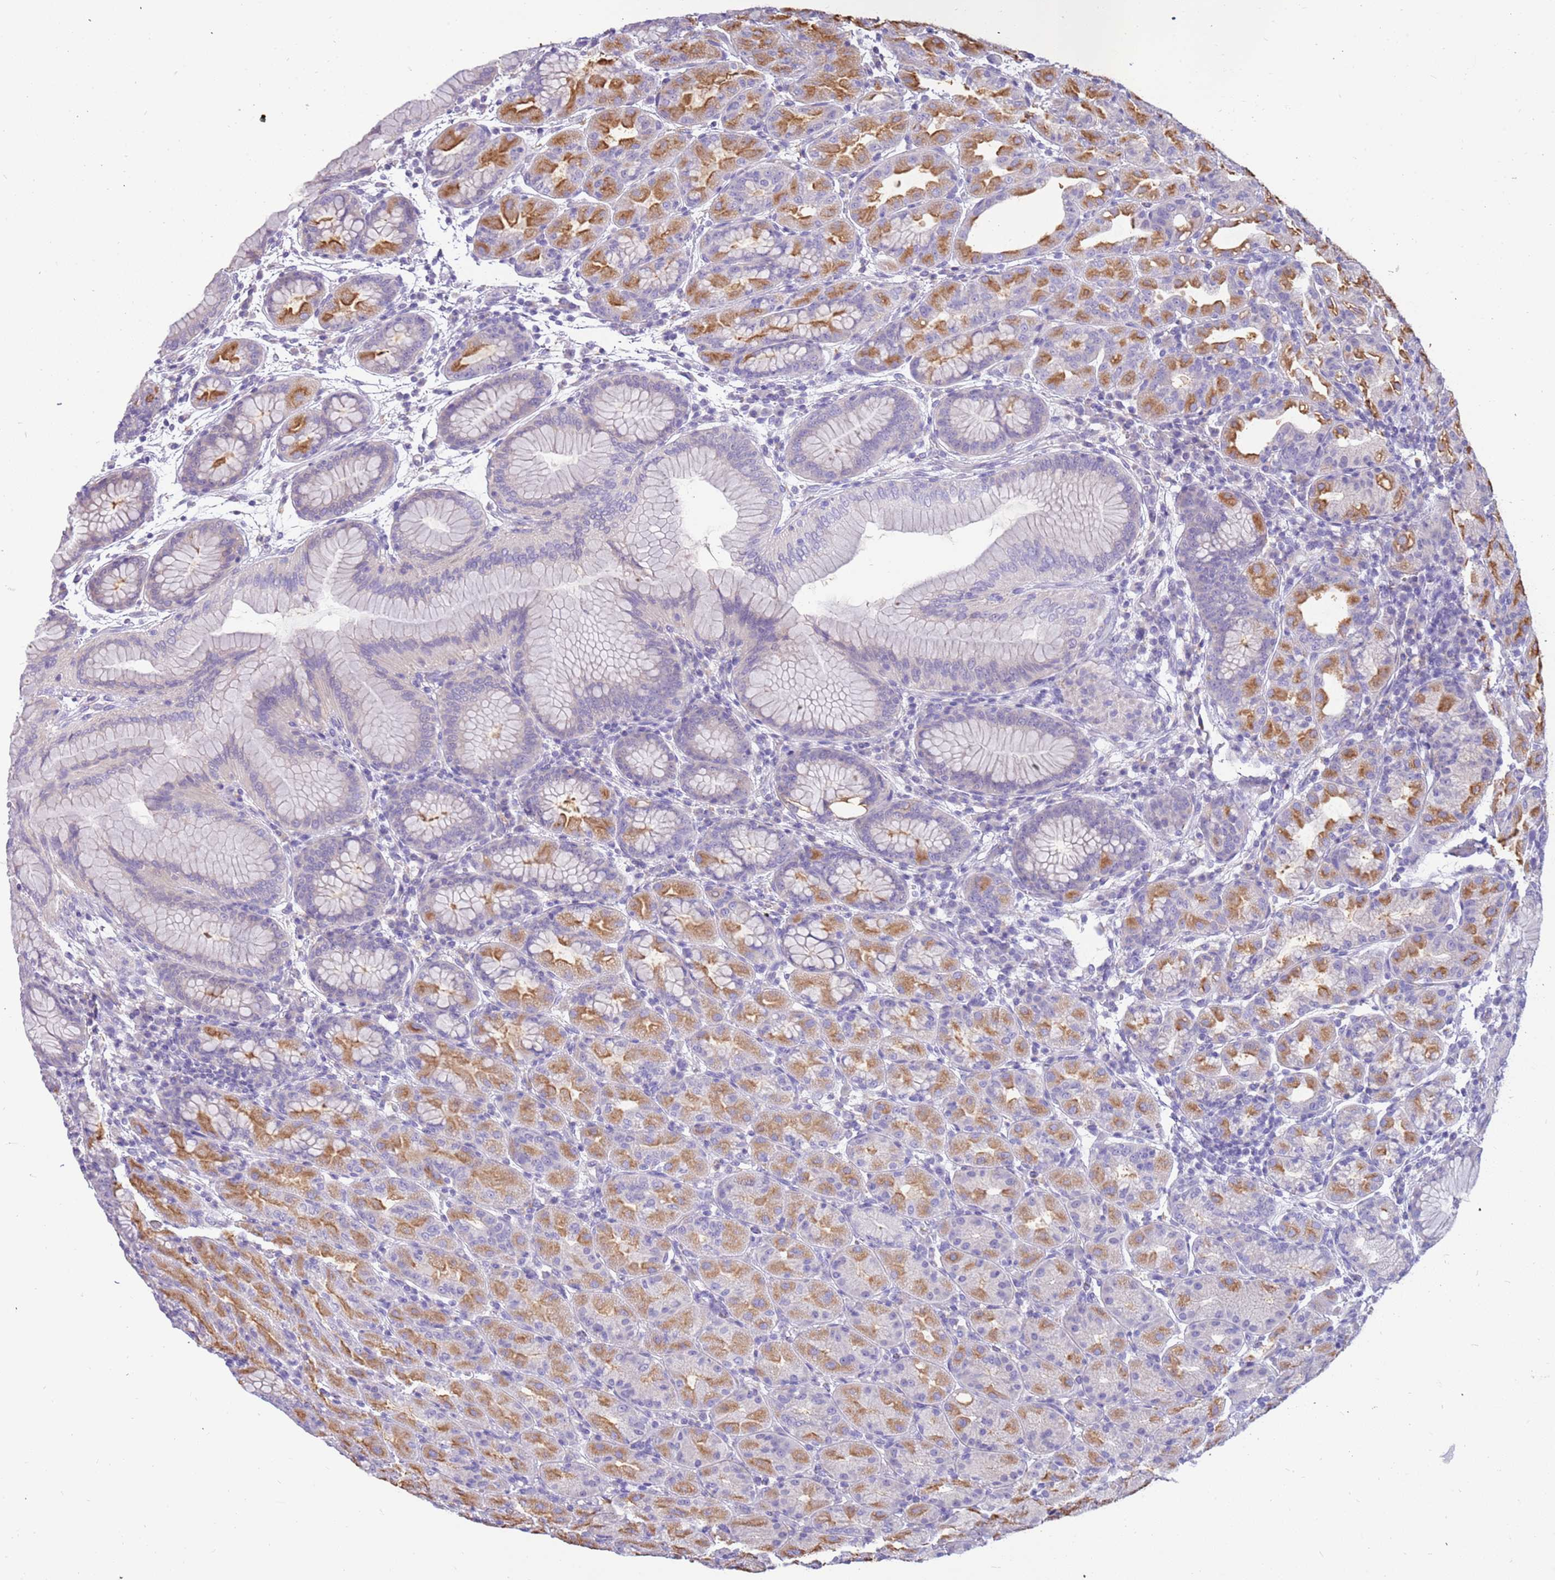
{"staining": {"intensity": "moderate", "quantity": "25%-75%", "location": "cytoplasmic/membranous"}, "tissue": "stomach", "cell_type": "Glandular cells", "image_type": "normal", "snomed": [{"axis": "morphology", "description": "Normal tissue, NOS"}, {"axis": "topography", "description": "Stomach"}], "caption": "Approximately 25%-75% of glandular cells in normal human stomach show moderate cytoplasmic/membranous protein positivity as visualized by brown immunohistochemical staining.", "gene": "RHCG", "patient": {"sex": "female", "age": 79}}